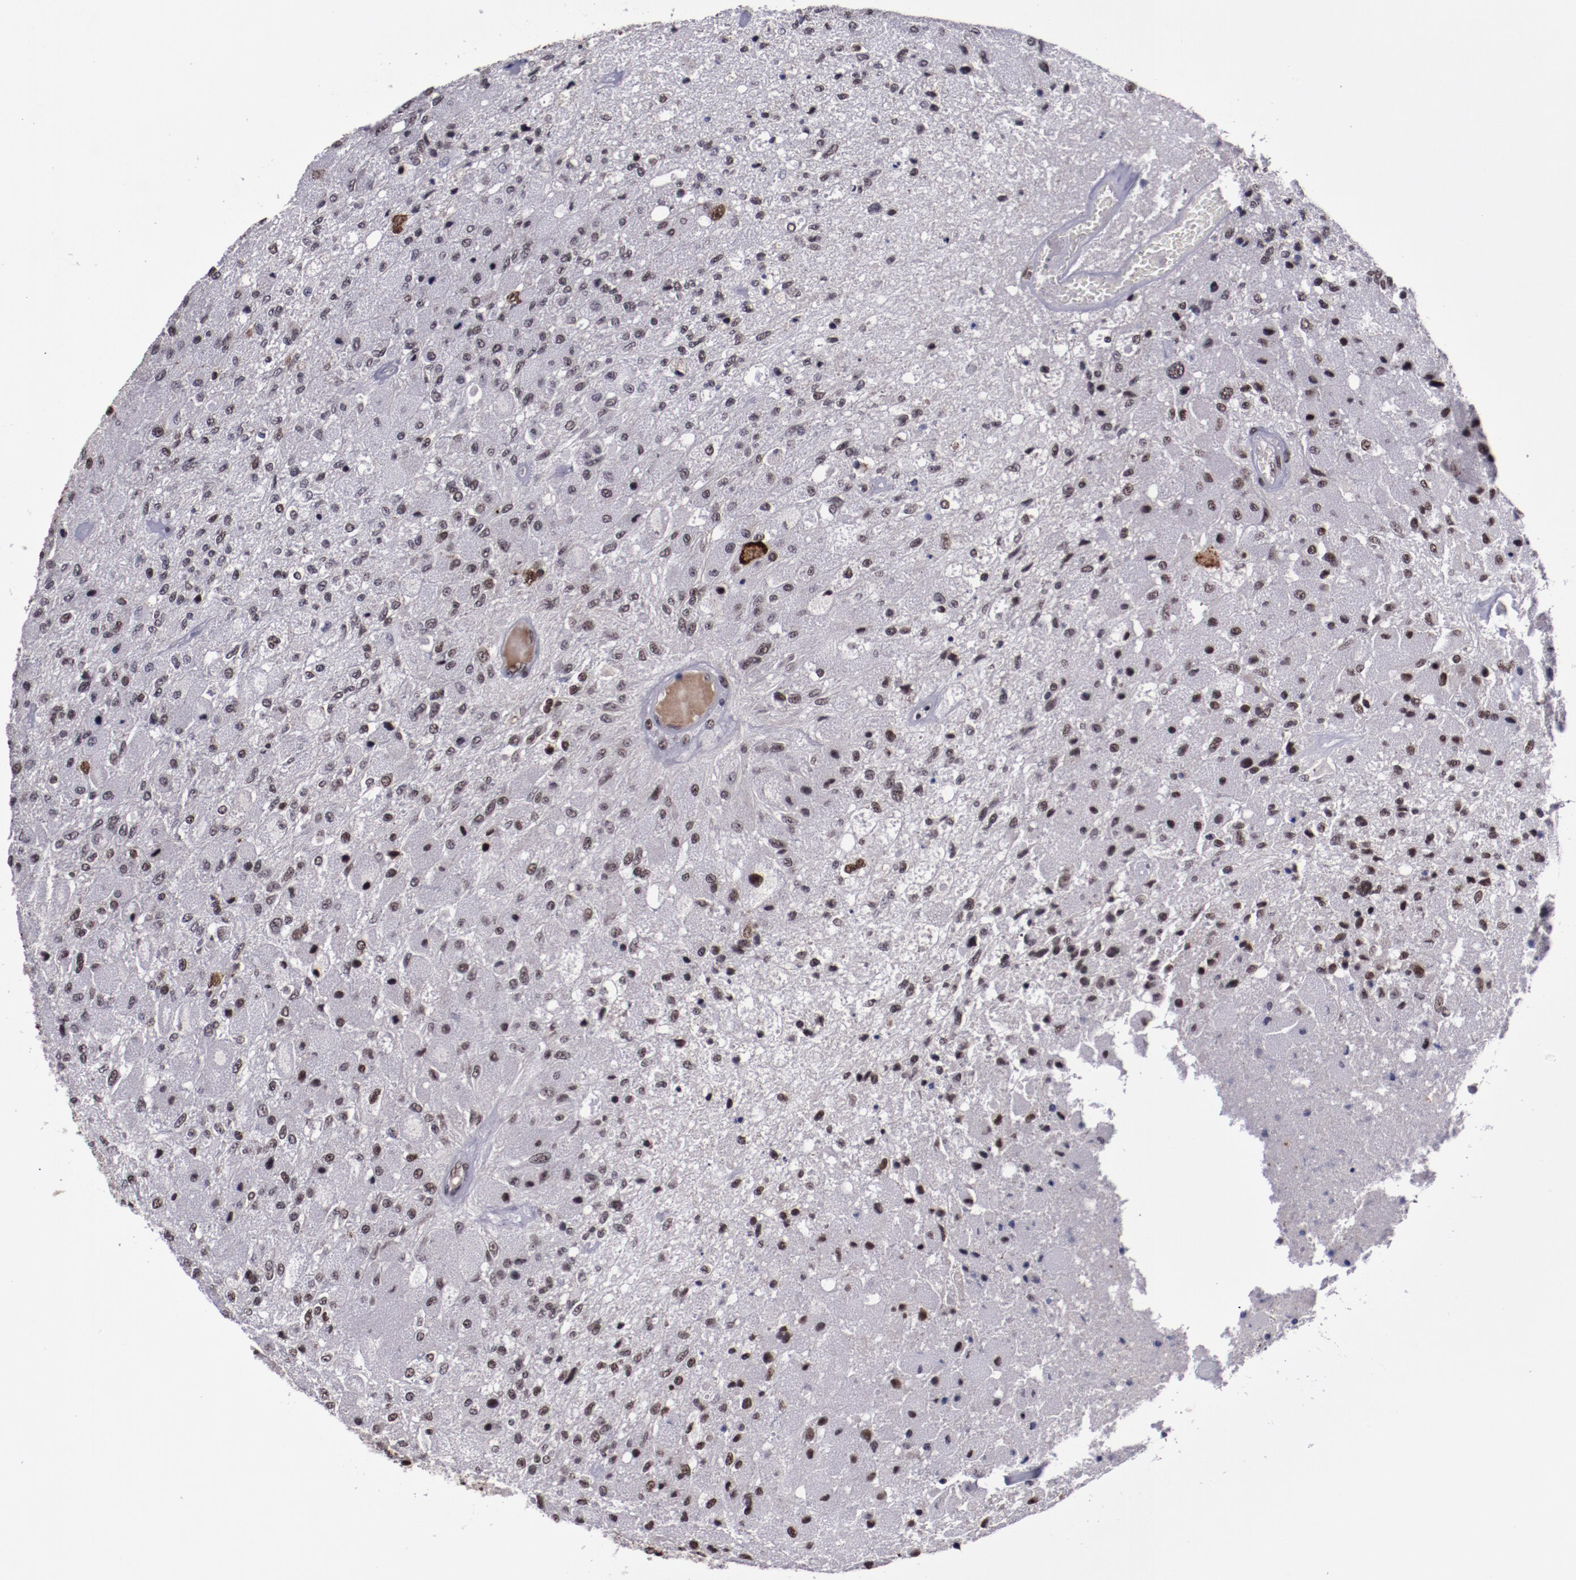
{"staining": {"intensity": "moderate", "quantity": ">75%", "location": "nuclear"}, "tissue": "glioma", "cell_type": "Tumor cells", "image_type": "cancer", "snomed": [{"axis": "morphology", "description": "Normal tissue, NOS"}, {"axis": "morphology", "description": "Glioma, malignant, High grade"}, {"axis": "topography", "description": "Cerebral cortex"}], "caption": "Human malignant high-grade glioma stained for a protein (brown) exhibits moderate nuclear positive staining in approximately >75% of tumor cells.", "gene": "ERH", "patient": {"sex": "male", "age": 77}}